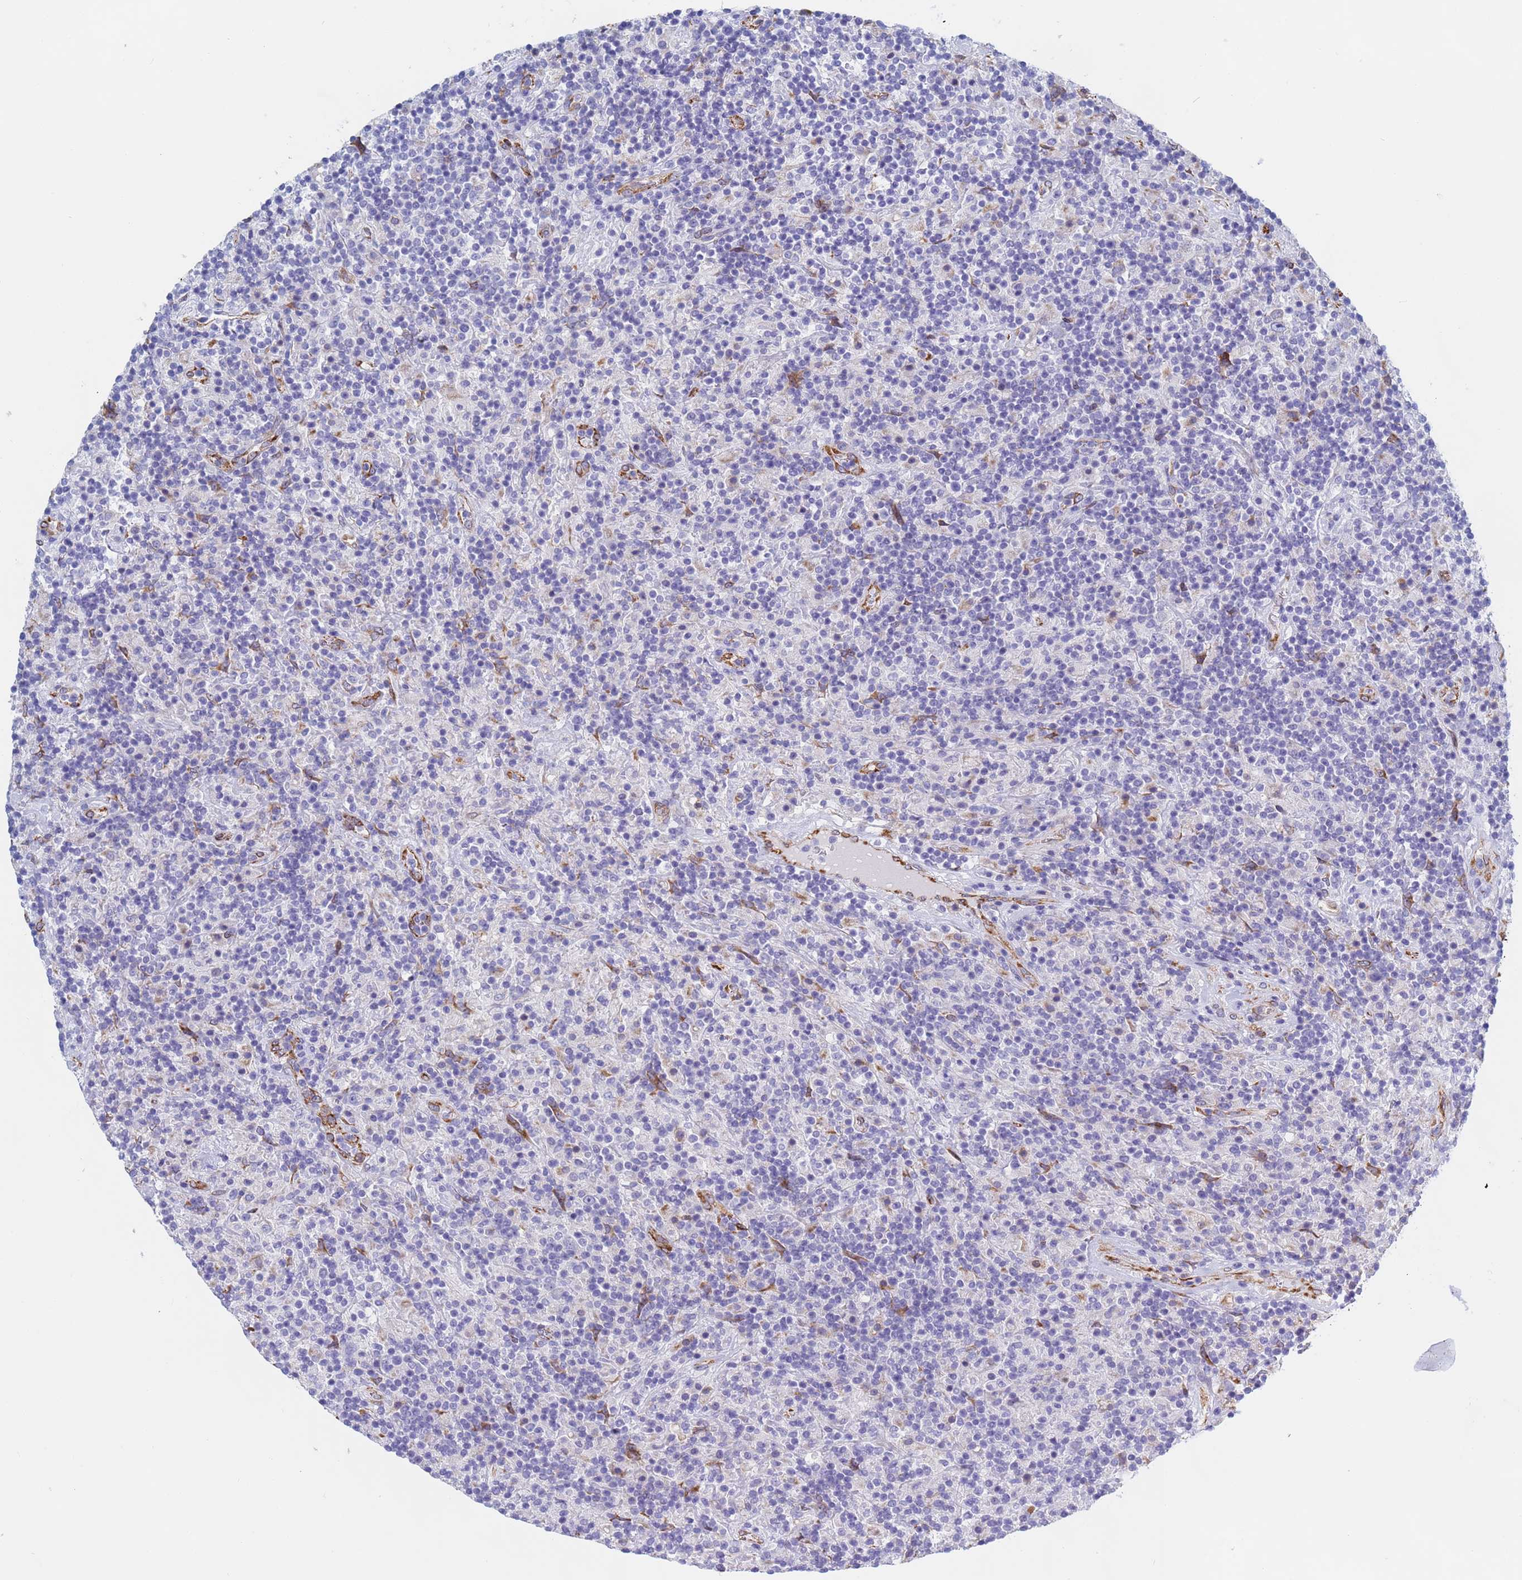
{"staining": {"intensity": "negative", "quantity": "none", "location": "none"}, "tissue": "lymphoma", "cell_type": "Tumor cells", "image_type": "cancer", "snomed": [{"axis": "morphology", "description": "Hodgkin's disease, NOS"}, {"axis": "topography", "description": "Lymph node"}], "caption": "Image shows no protein expression in tumor cells of Hodgkin's disease tissue.", "gene": "GDAP2", "patient": {"sex": "male", "age": 70}}